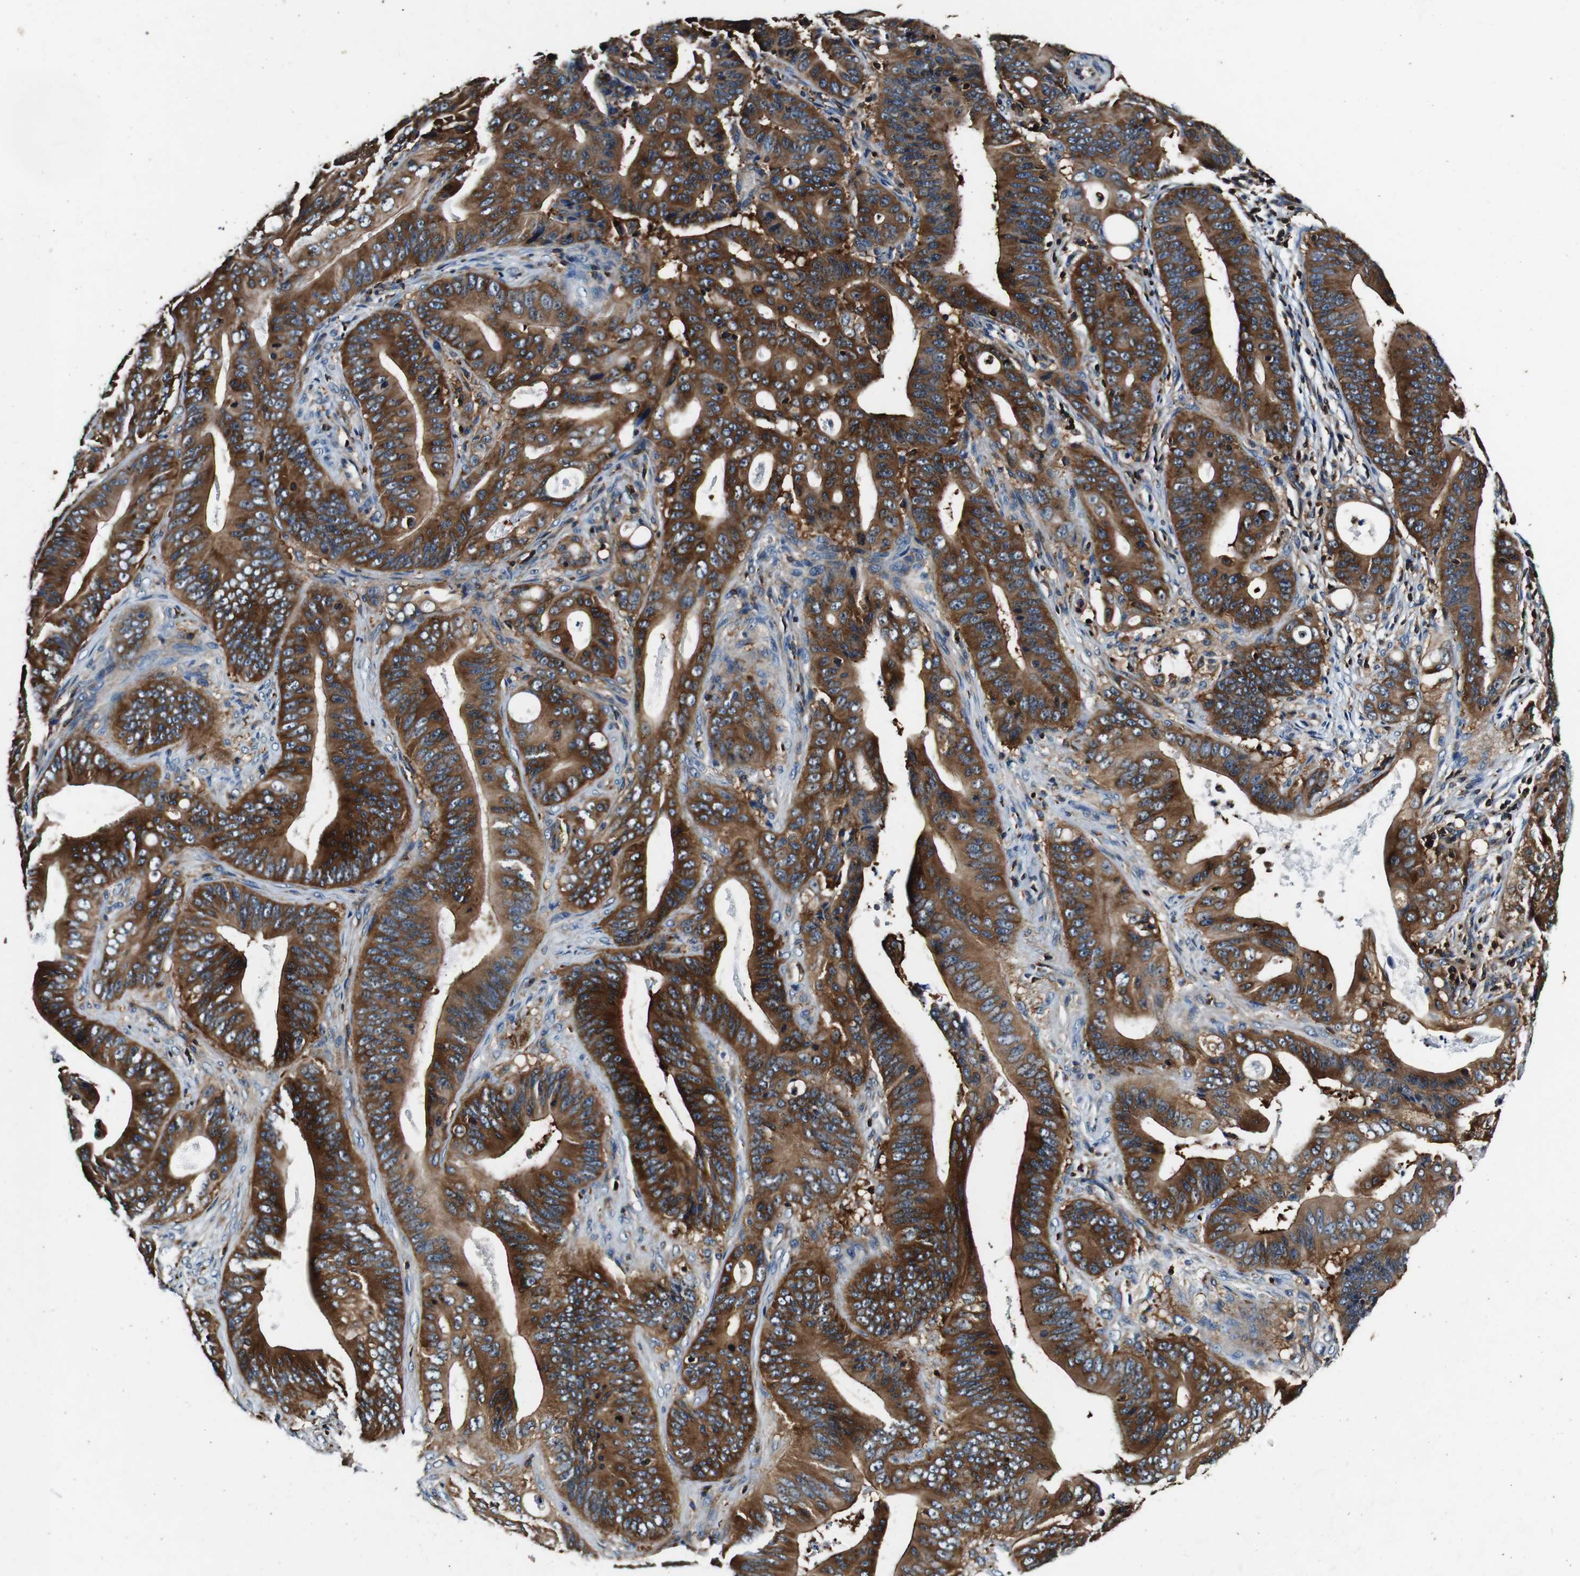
{"staining": {"intensity": "strong", "quantity": ">75%", "location": "cytoplasmic/membranous"}, "tissue": "pancreatic cancer", "cell_type": "Tumor cells", "image_type": "cancer", "snomed": [{"axis": "morphology", "description": "Normal tissue, NOS"}, {"axis": "topography", "description": "Lymph node"}], "caption": "Tumor cells show high levels of strong cytoplasmic/membranous staining in approximately >75% of cells in human pancreatic cancer.", "gene": "RHOT2", "patient": {"sex": "male", "age": 62}}